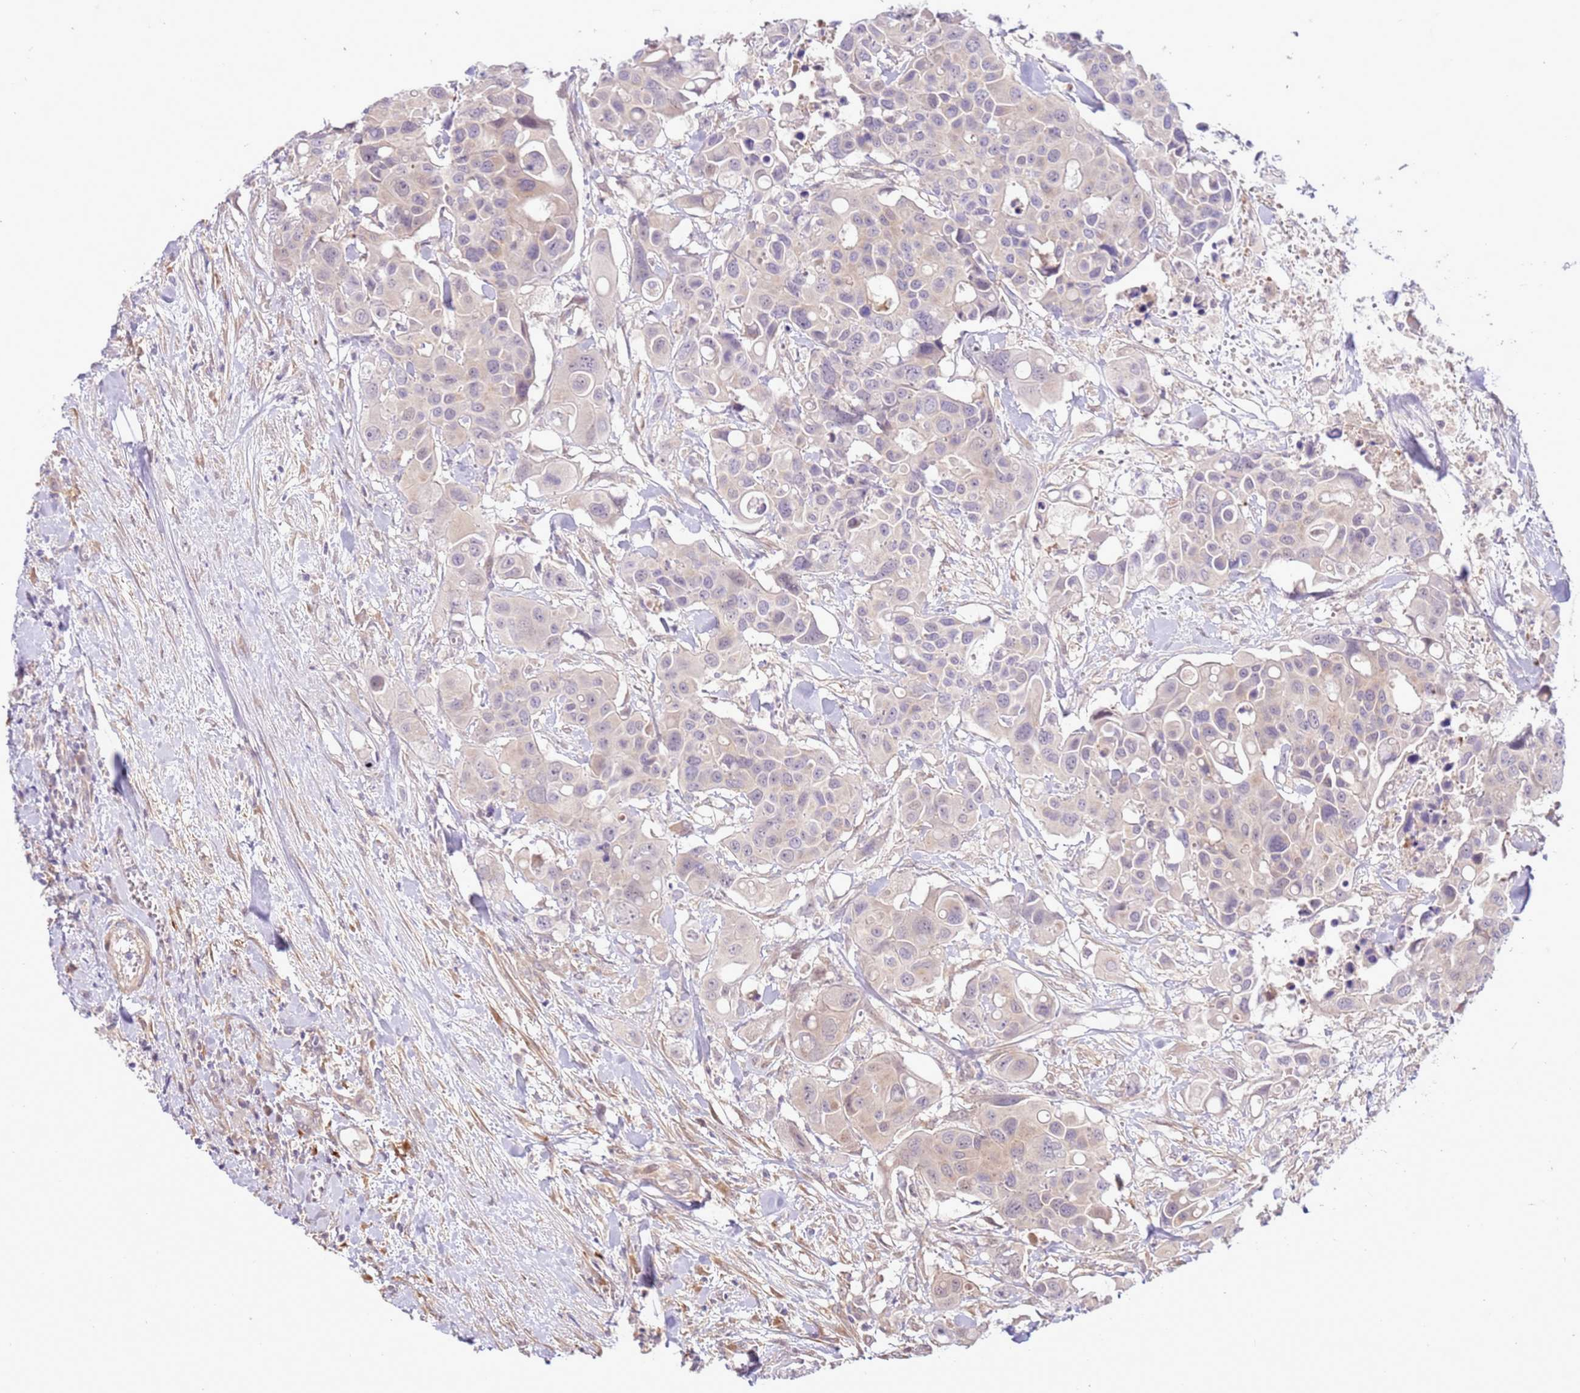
{"staining": {"intensity": "negative", "quantity": "none", "location": "none"}, "tissue": "colorectal cancer", "cell_type": "Tumor cells", "image_type": "cancer", "snomed": [{"axis": "morphology", "description": "Adenocarcinoma, NOS"}, {"axis": "topography", "description": "Colon"}], "caption": "DAB immunohistochemical staining of adenocarcinoma (colorectal) reveals no significant expression in tumor cells. Brightfield microscopy of immunohistochemistry (IHC) stained with DAB (brown) and hematoxylin (blue), captured at high magnification.", "gene": "SCARA3", "patient": {"sex": "male", "age": 77}}